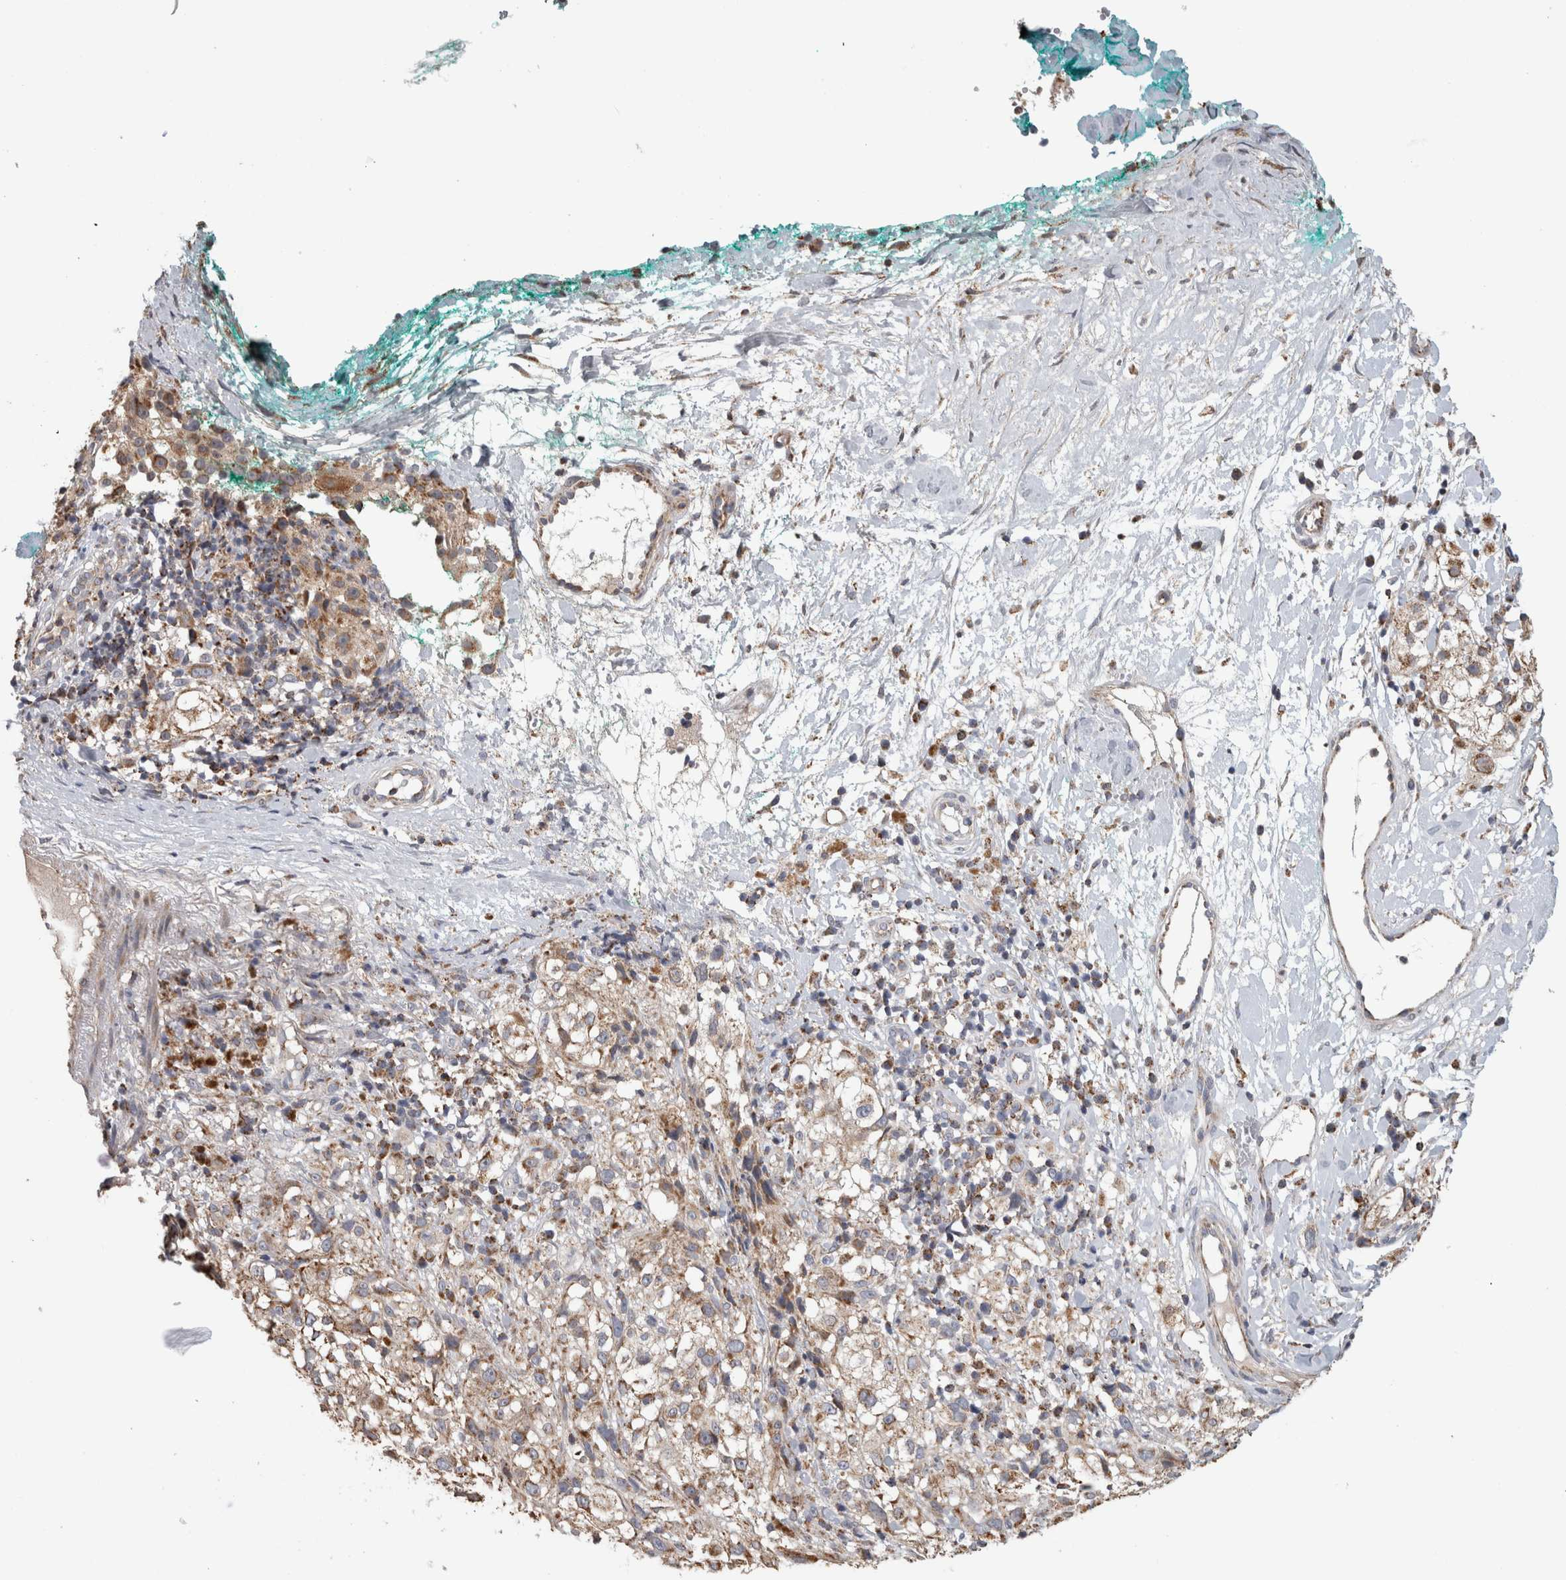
{"staining": {"intensity": "moderate", "quantity": "25%-75%", "location": "cytoplasmic/membranous"}, "tissue": "melanoma", "cell_type": "Tumor cells", "image_type": "cancer", "snomed": [{"axis": "morphology", "description": "Necrosis, NOS"}, {"axis": "morphology", "description": "Malignant melanoma, NOS"}, {"axis": "topography", "description": "Skin"}], "caption": "Protein analysis of melanoma tissue displays moderate cytoplasmic/membranous staining in about 25%-75% of tumor cells.", "gene": "ST8SIA1", "patient": {"sex": "female", "age": 87}}